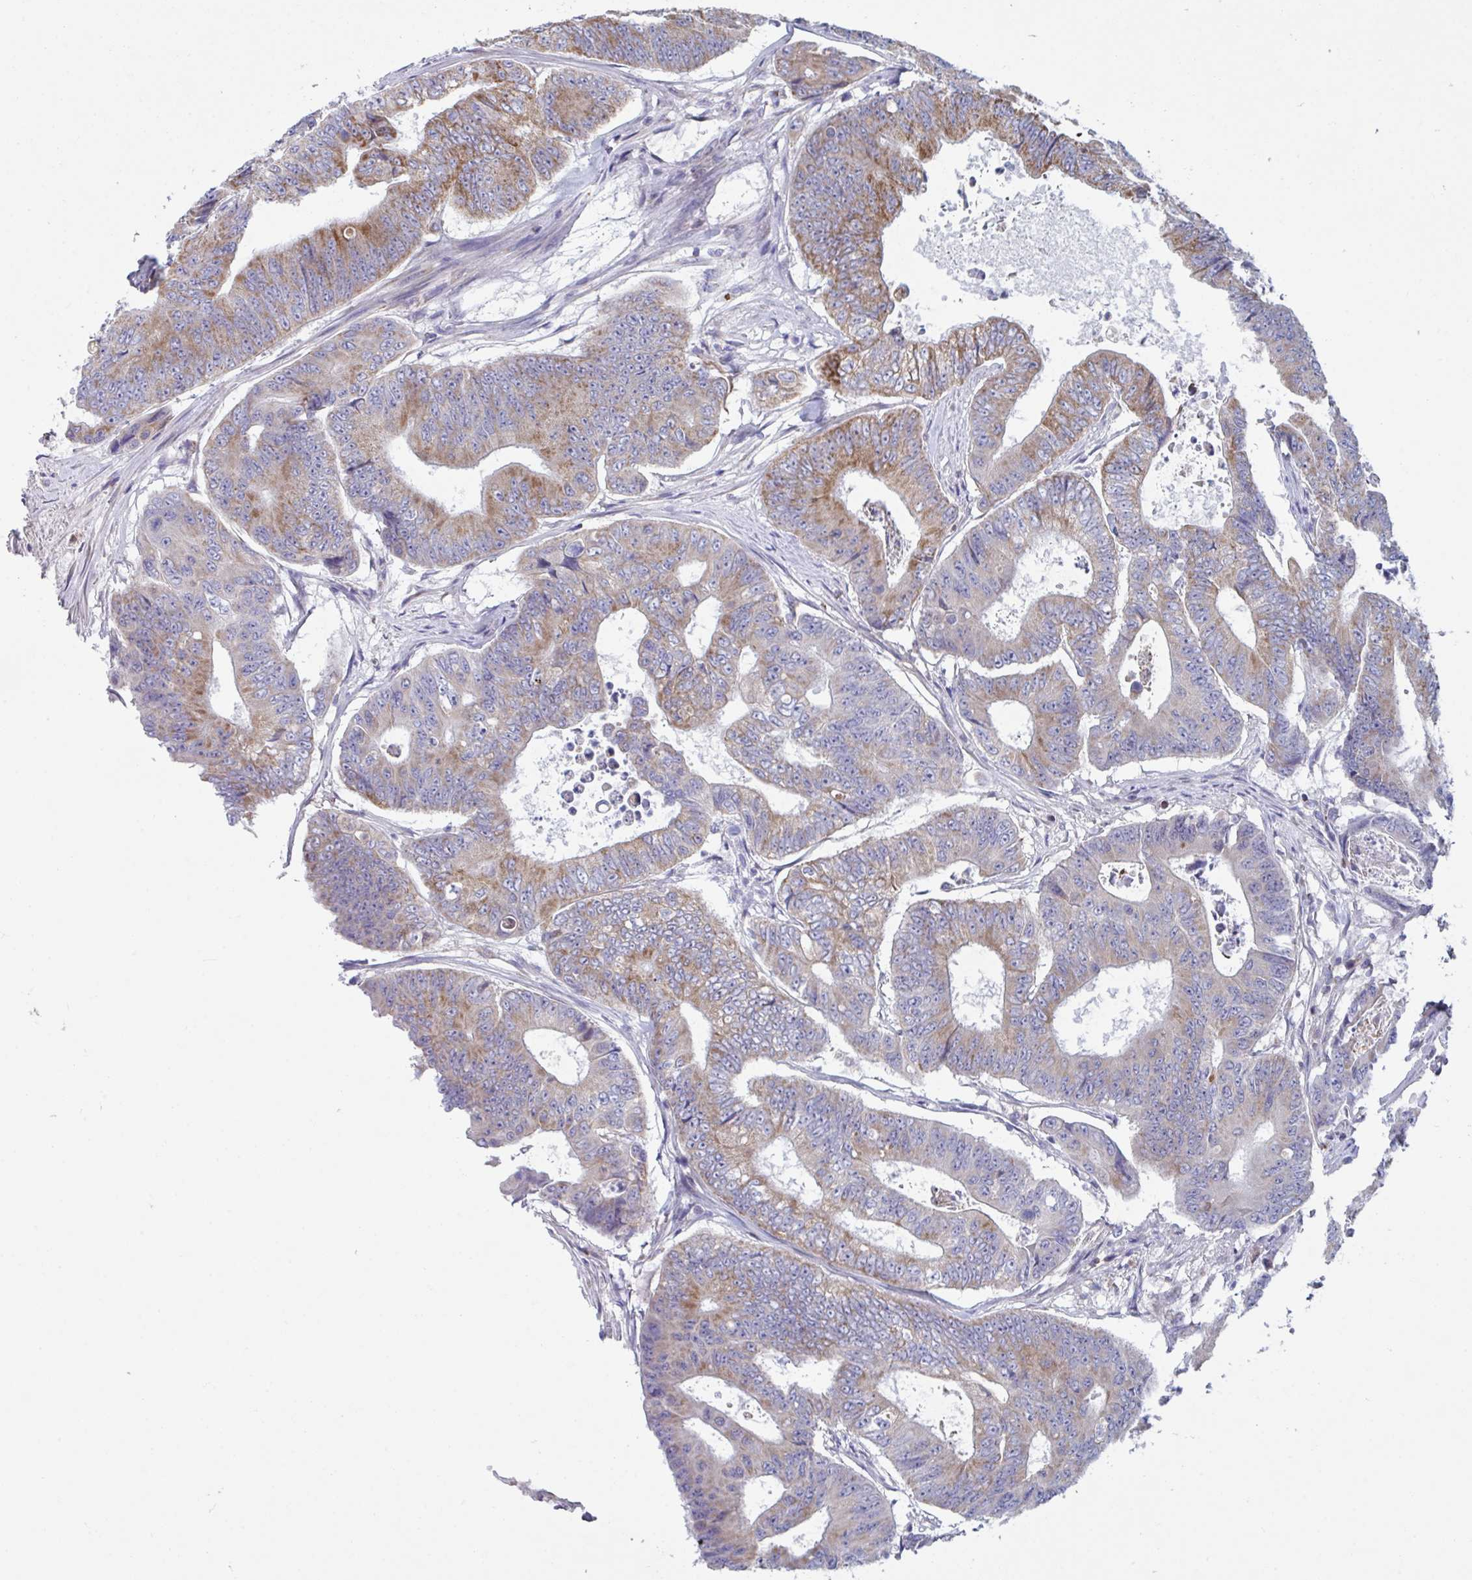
{"staining": {"intensity": "moderate", "quantity": ">75%", "location": "cytoplasmic/membranous"}, "tissue": "colorectal cancer", "cell_type": "Tumor cells", "image_type": "cancer", "snomed": [{"axis": "morphology", "description": "Adenocarcinoma, NOS"}, {"axis": "topography", "description": "Colon"}], "caption": "This is a photomicrograph of immunohistochemistry staining of colorectal cancer, which shows moderate positivity in the cytoplasmic/membranous of tumor cells.", "gene": "BCAT2", "patient": {"sex": "female", "age": 48}}